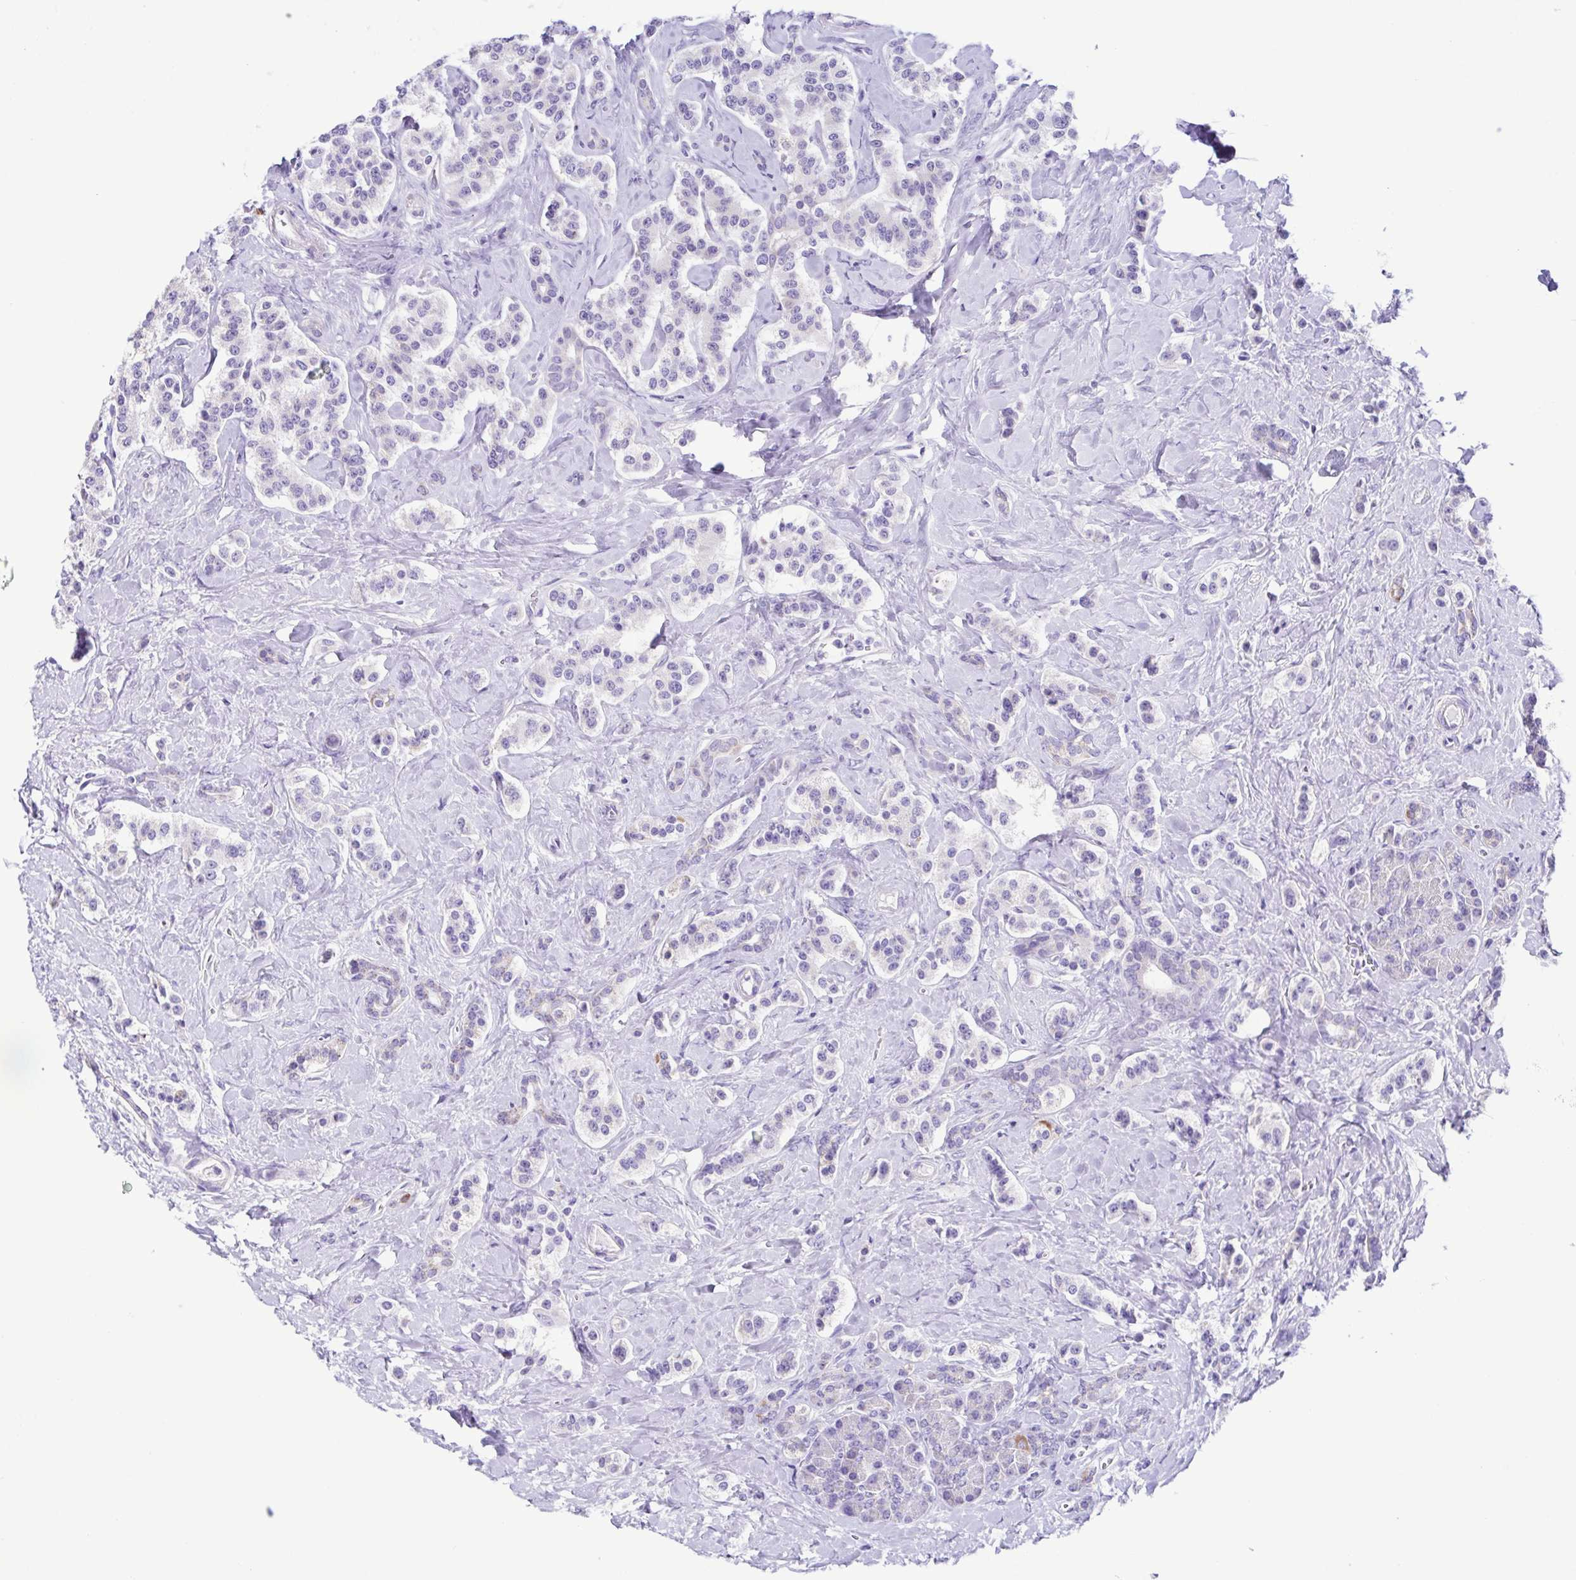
{"staining": {"intensity": "negative", "quantity": "none", "location": "none"}, "tissue": "carcinoid", "cell_type": "Tumor cells", "image_type": "cancer", "snomed": [{"axis": "morphology", "description": "Normal tissue, NOS"}, {"axis": "morphology", "description": "Carcinoid, malignant, NOS"}, {"axis": "topography", "description": "Pancreas"}], "caption": "The IHC image has no significant staining in tumor cells of carcinoid (malignant) tissue. The staining is performed using DAB (3,3'-diaminobenzidine) brown chromogen with nuclei counter-stained in using hematoxylin.", "gene": "ACTRT3", "patient": {"sex": "male", "age": 36}}